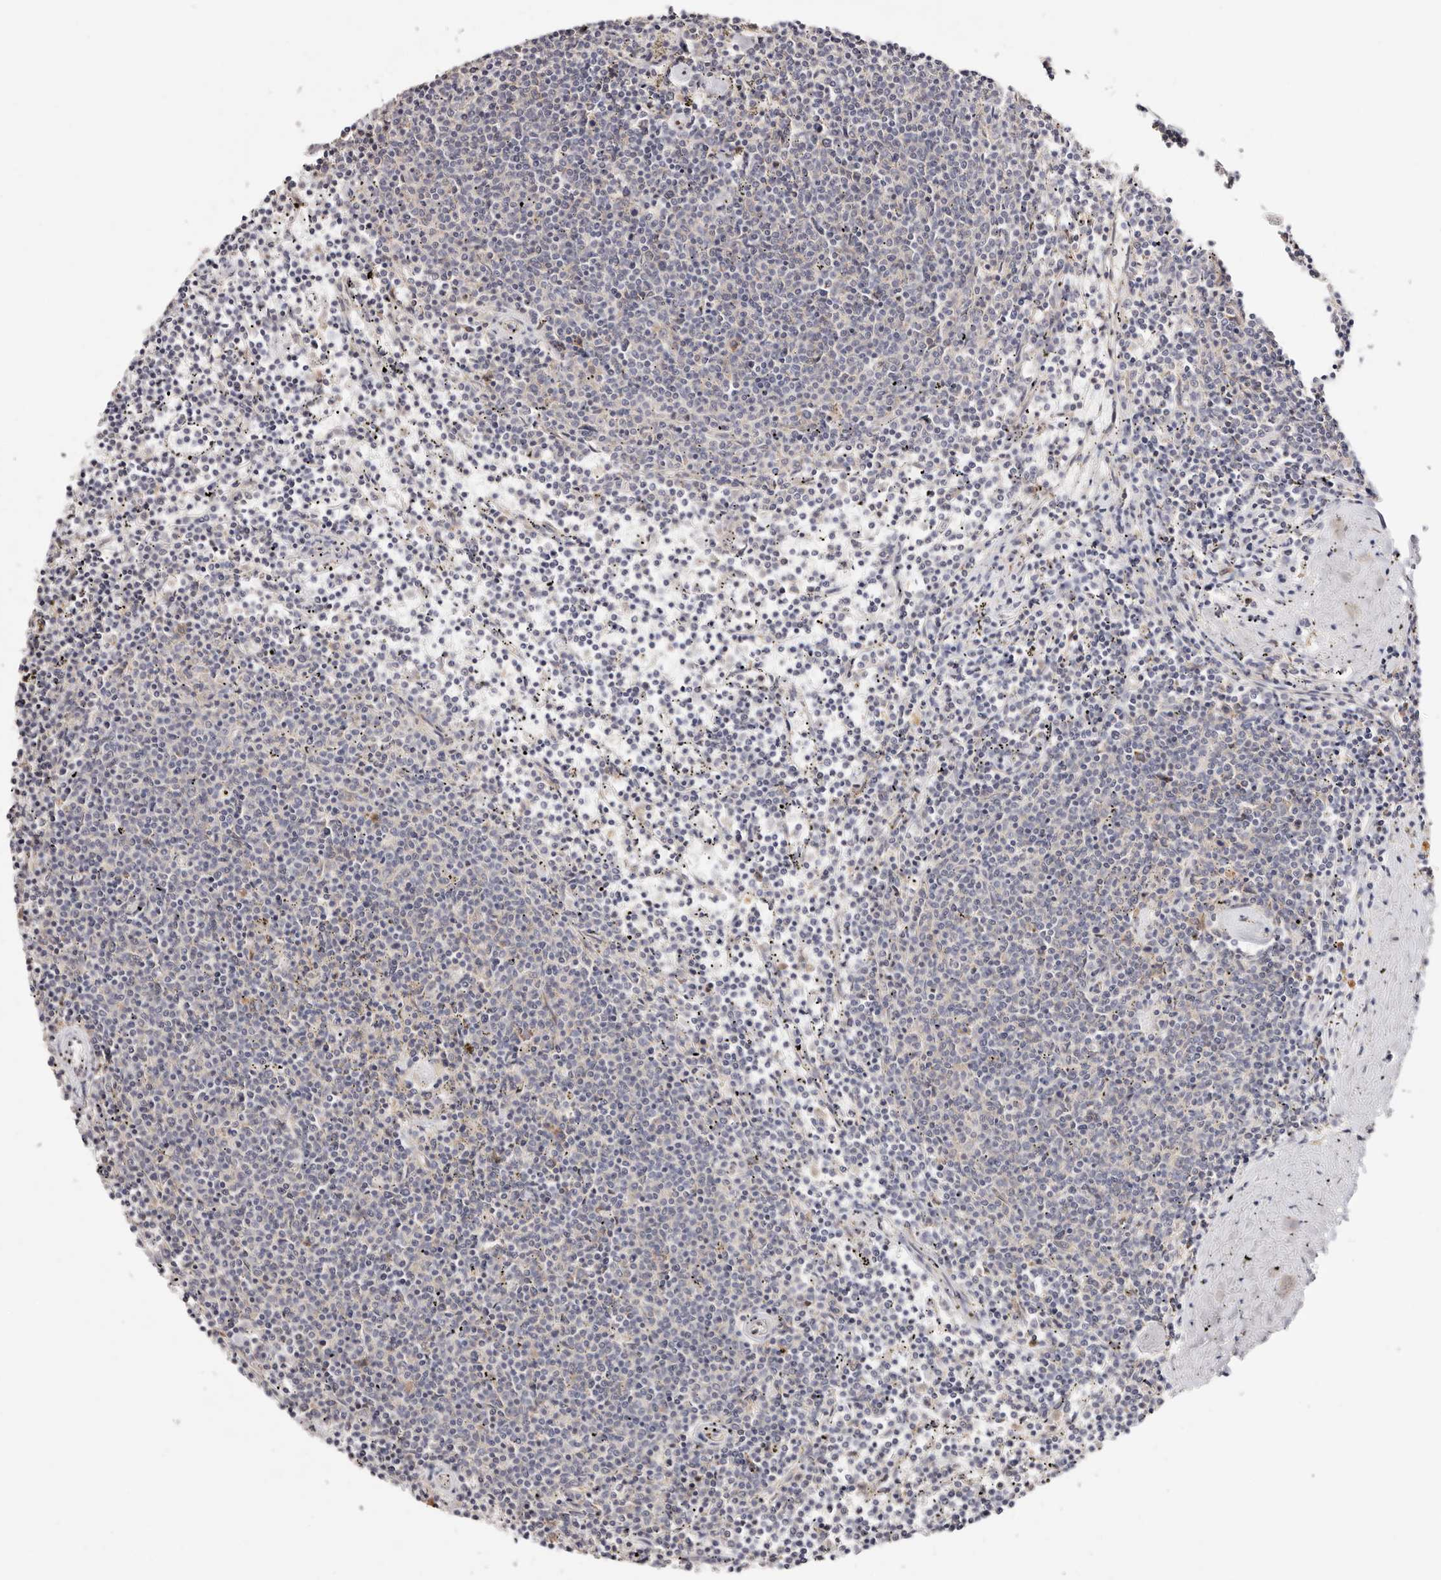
{"staining": {"intensity": "negative", "quantity": "none", "location": "none"}, "tissue": "lymphoma", "cell_type": "Tumor cells", "image_type": "cancer", "snomed": [{"axis": "morphology", "description": "Malignant lymphoma, non-Hodgkin's type, Low grade"}, {"axis": "topography", "description": "Spleen"}], "caption": "Histopathology image shows no protein positivity in tumor cells of lymphoma tissue.", "gene": "BCL2L15", "patient": {"sex": "female", "age": 50}}